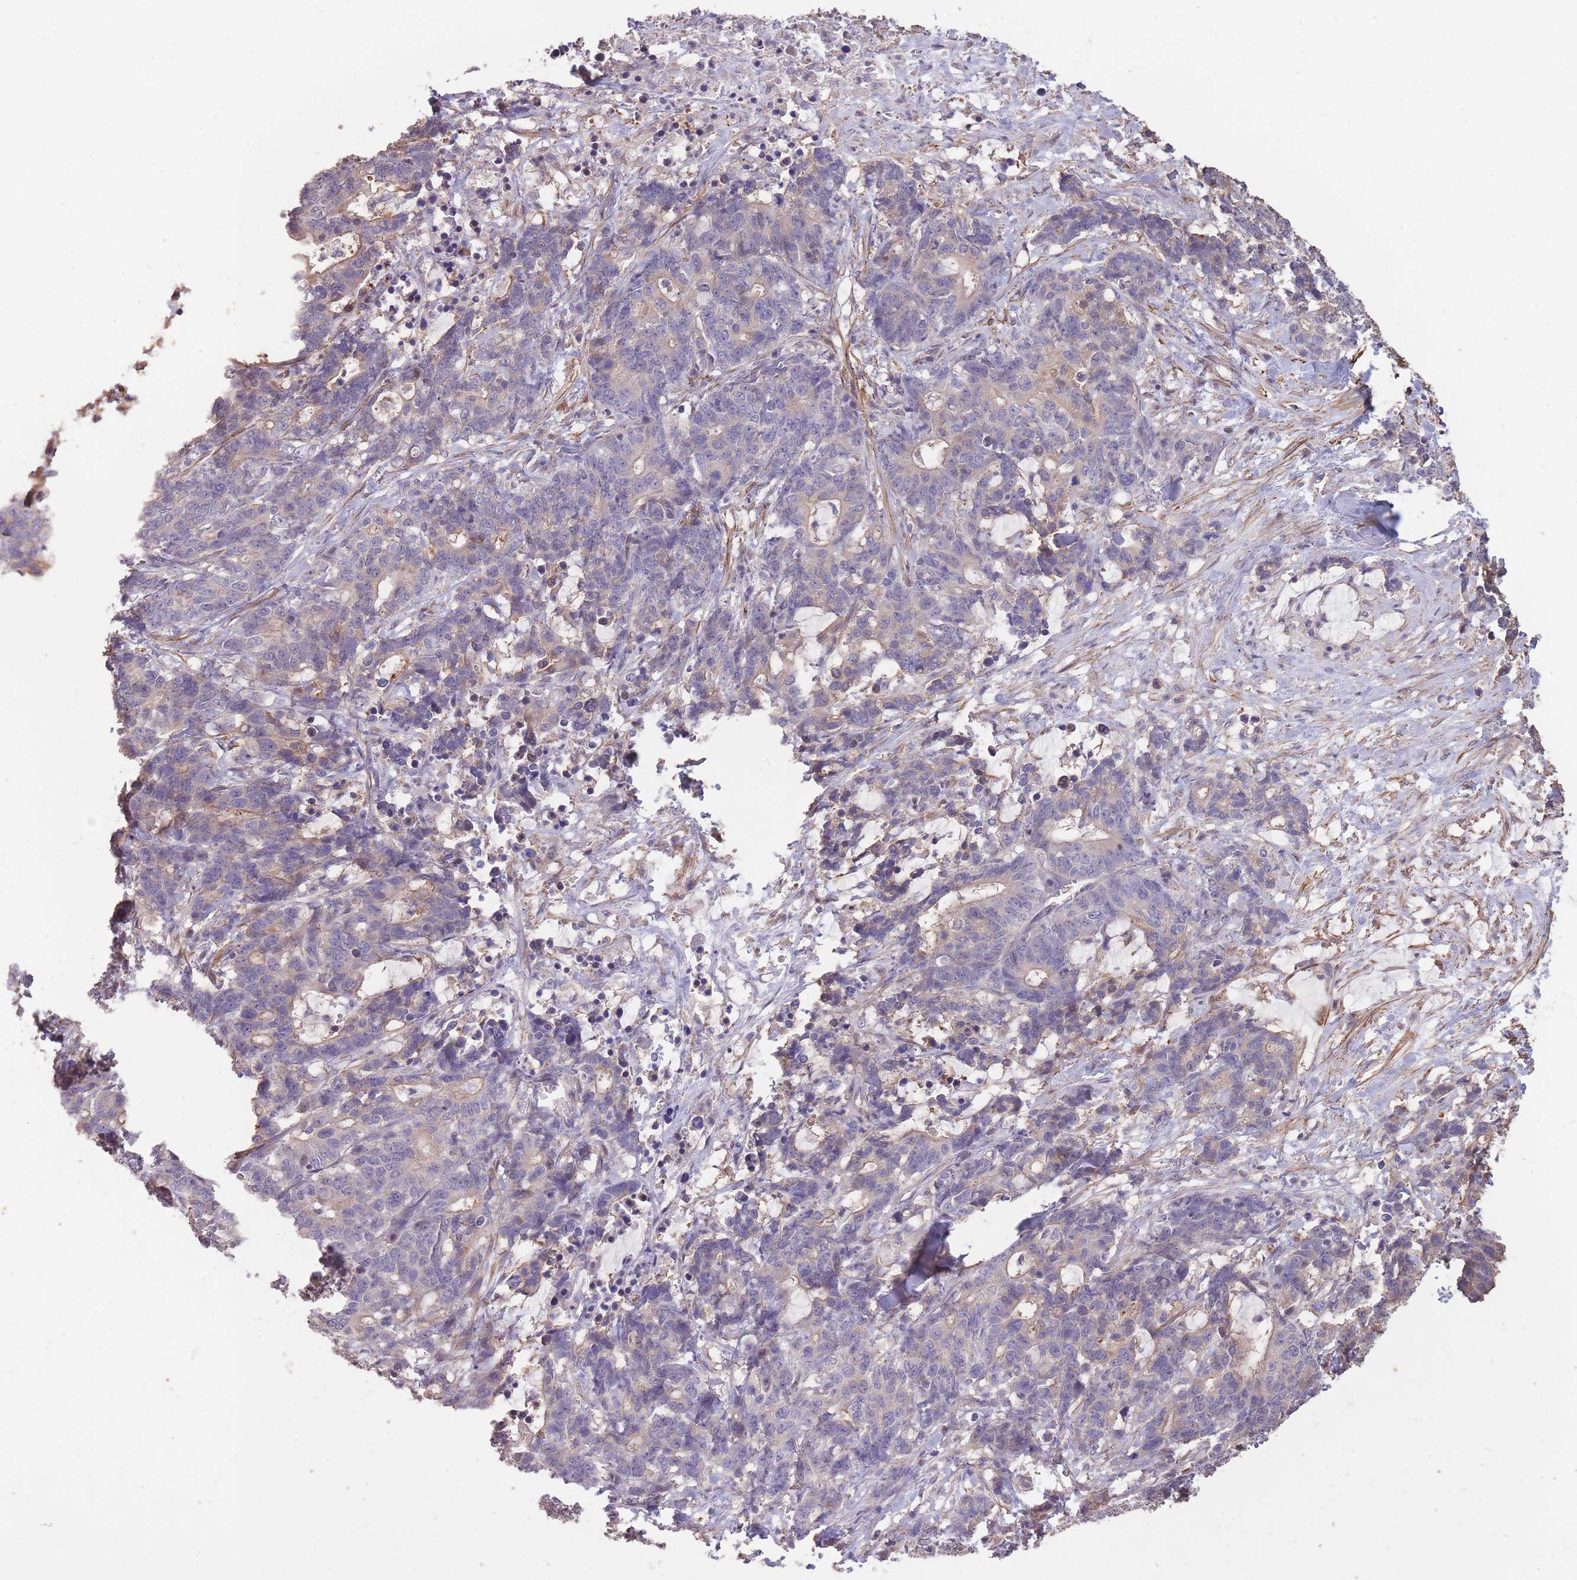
{"staining": {"intensity": "negative", "quantity": "none", "location": "none"}, "tissue": "stomach cancer", "cell_type": "Tumor cells", "image_type": "cancer", "snomed": [{"axis": "morphology", "description": "Normal tissue, NOS"}, {"axis": "morphology", "description": "Adenocarcinoma, NOS"}, {"axis": "topography", "description": "Stomach"}], "caption": "Adenocarcinoma (stomach) was stained to show a protein in brown. There is no significant expression in tumor cells.", "gene": "NLRC4", "patient": {"sex": "female", "age": 64}}